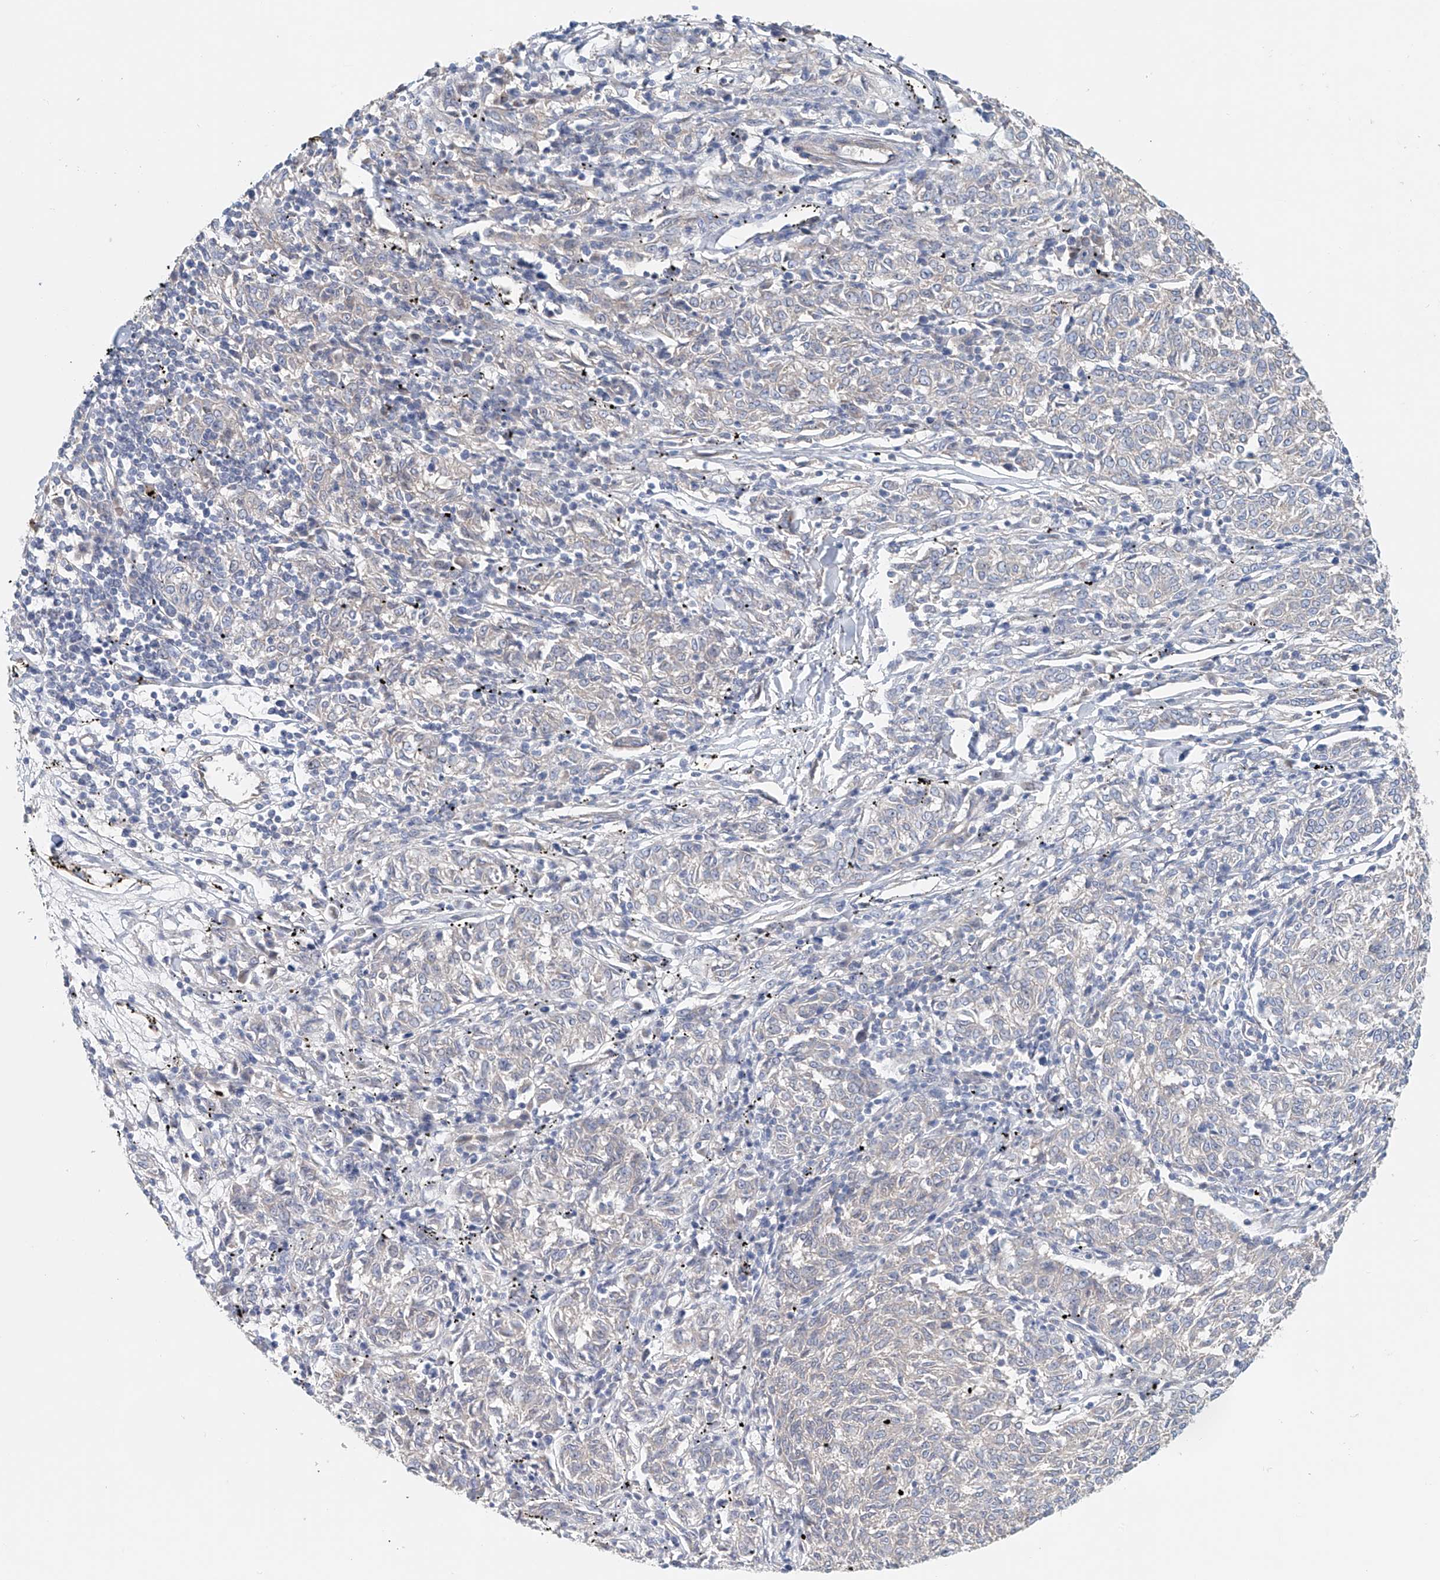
{"staining": {"intensity": "negative", "quantity": "none", "location": "none"}, "tissue": "melanoma", "cell_type": "Tumor cells", "image_type": "cancer", "snomed": [{"axis": "morphology", "description": "Malignant melanoma, NOS"}, {"axis": "topography", "description": "Skin"}], "caption": "High power microscopy image of an immunohistochemistry histopathology image of malignant melanoma, revealing no significant expression in tumor cells.", "gene": "FRYL", "patient": {"sex": "female", "age": 72}}